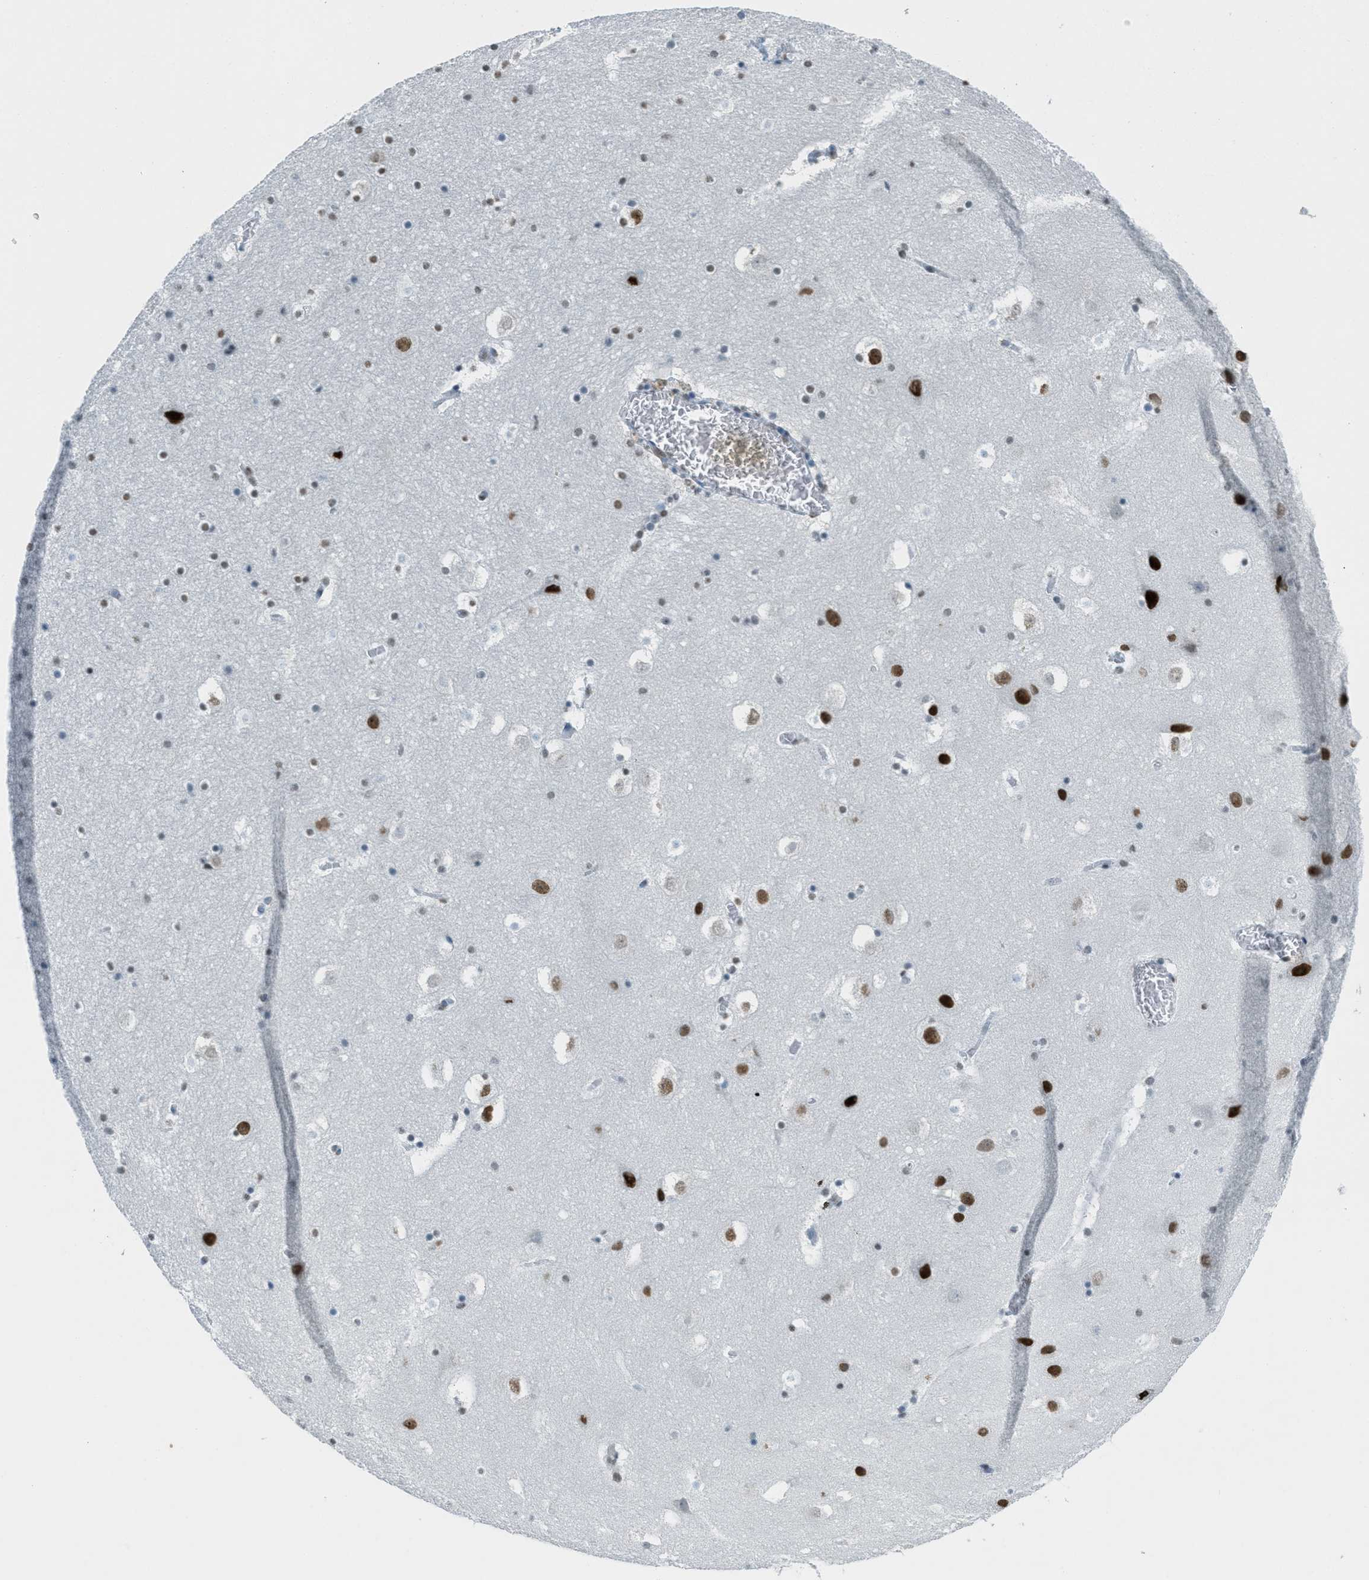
{"staining": {"intensity": "weak", "quantity": "<25%", "location": "nuclear"}, "tissue": "hippocampus", "cell_type": "Glial cells", "image_type": "normal", "snomed": [{"axis": "morphology", "description": "Normal tissue, NOS"}, {"axis": "topography", "description": "Hippocampus"}], "caption": "Immunohistochemistry histopathology image of unremarkable human hippocampus stained for a protein (brown), which reveals no positivity in glial cells. (Immunohistochemistry (ihc), brightfield microscopy, high magnification).", "gene": "TTC13", "patient": {"sex": "male", "age": 45}}